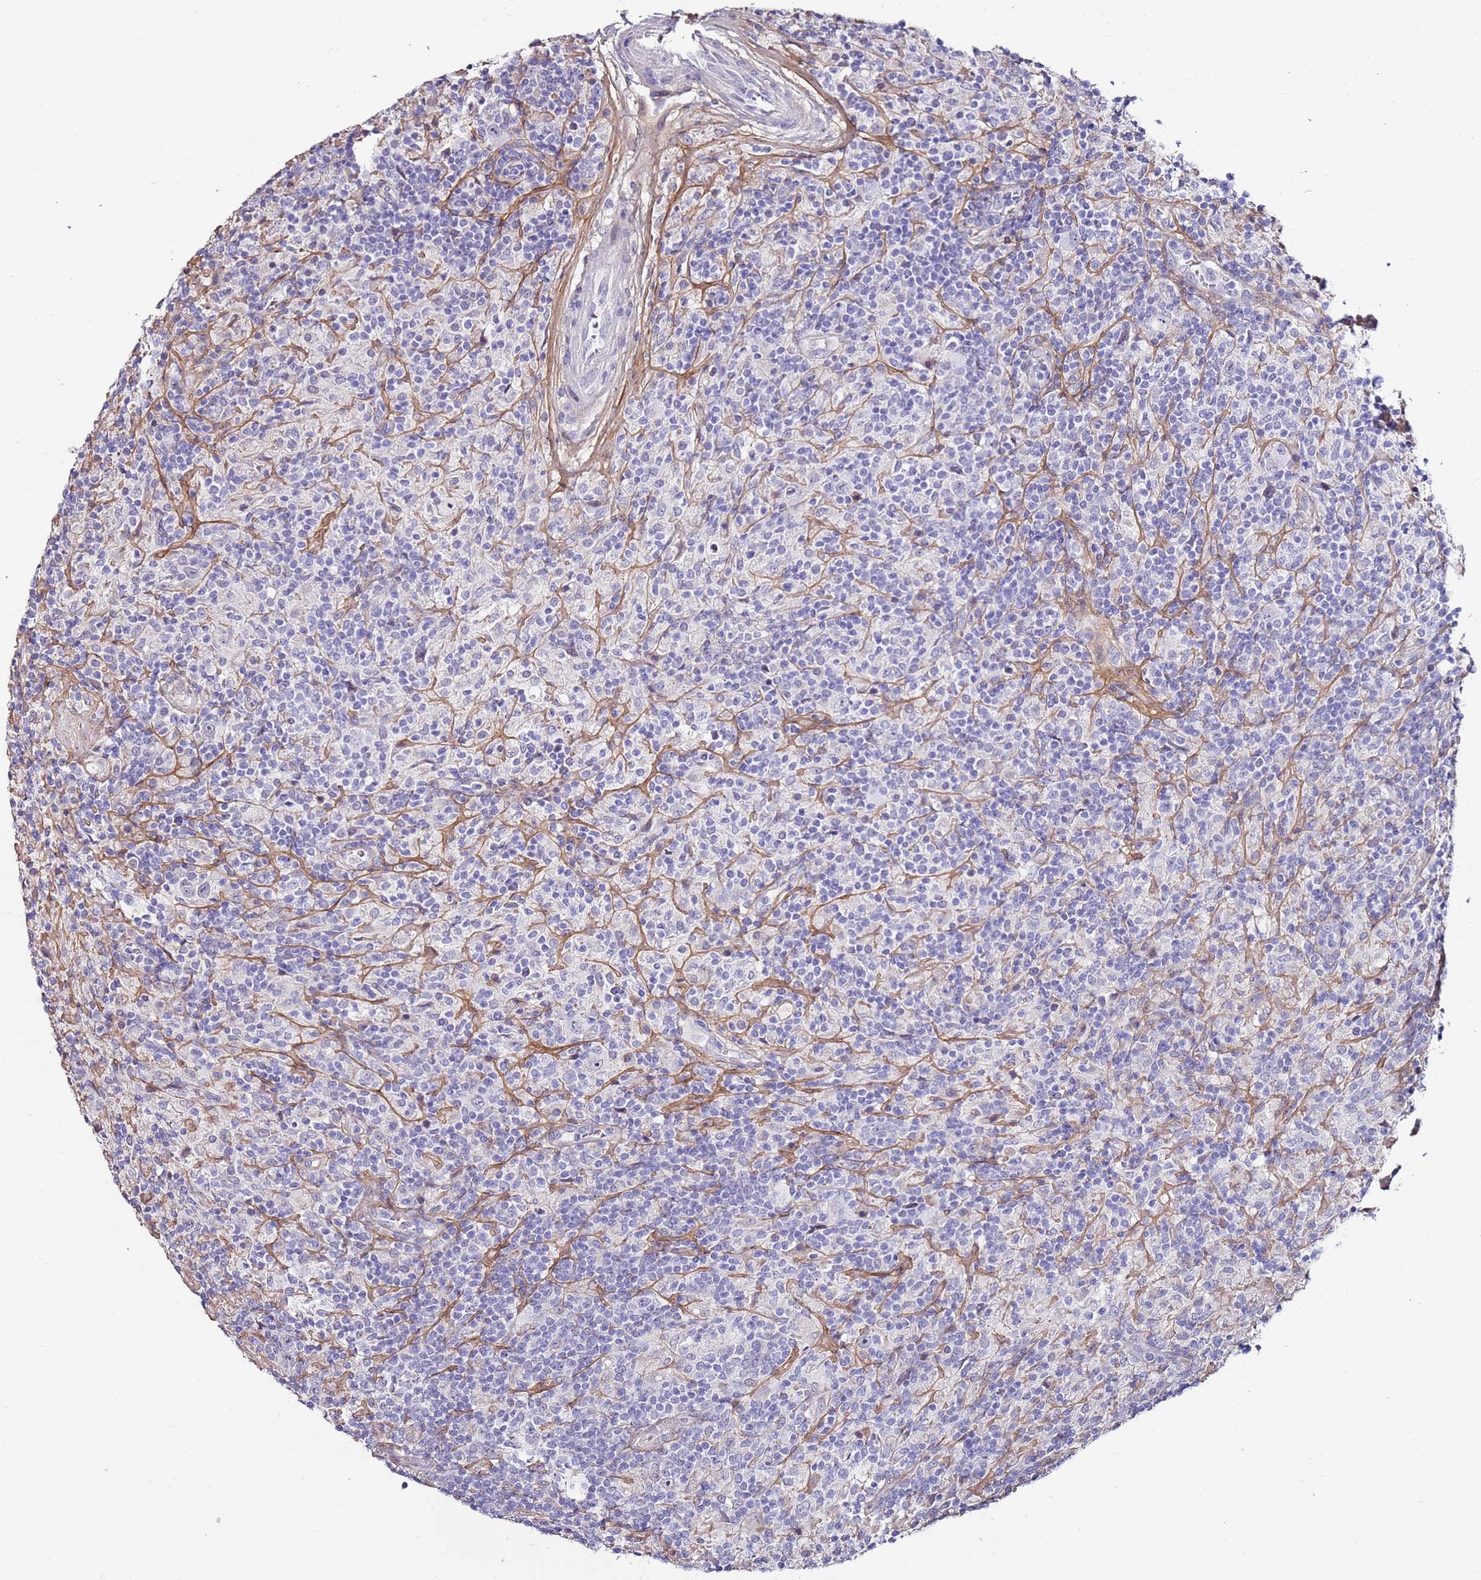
{"staining": {"intensity": "negative", "quantity": "none", "location": "none"}, "tissue": "lymphoma", "cell_type": "Tumor cells", "image_type": "cancer", "snomed": [{"axis": "morphology", "description": "Hodgkin's disease, NOS"}, {"axis": "topography", "description": "Lymph node"}], "caption": "Hodgkin's disease was stained to show a protein in brown. There is no significant positivity in tumor cells.", "gene": "C3orf80", "patient": {"sex": "male", "age": 70}}